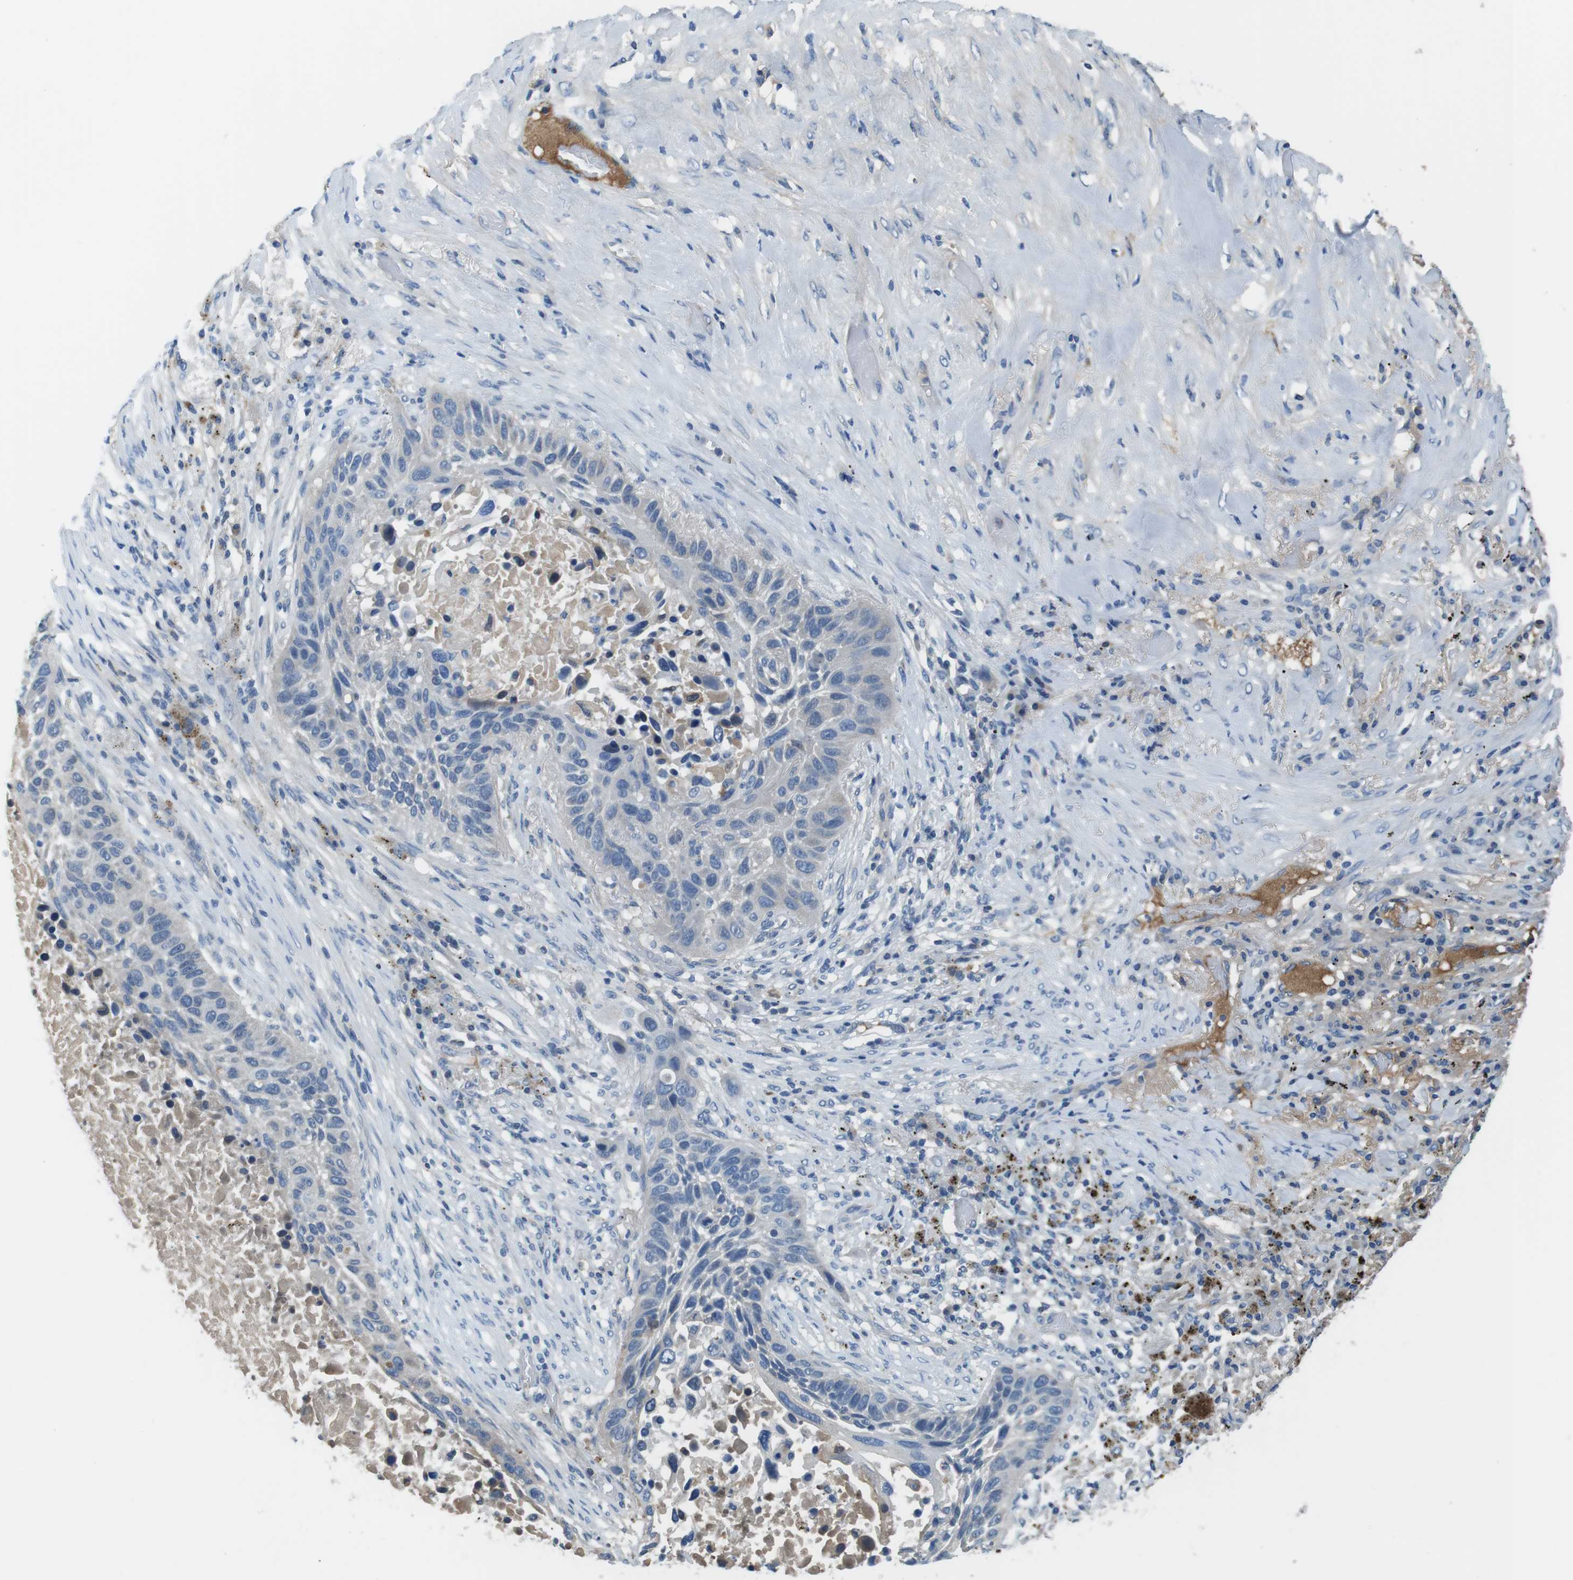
{"staining": {"intensity": "negative", "quantity": "none", "location": "none"}, "tissue": "lung cancer", "cell_type": "Tumor cells", "image_type": "cancer", "snomed": [{"axis": "morphology", "description": "Squamous cell carcinoma, NOS"}, {"axis": "topography", "description": "Lung"}], "caption": "Immunohistochemistry (IHC) of human lung cancer shows no expression in tumor cells.", "gene": "TMPRSS15", "patient": {"sex": "male", "age": 57}}